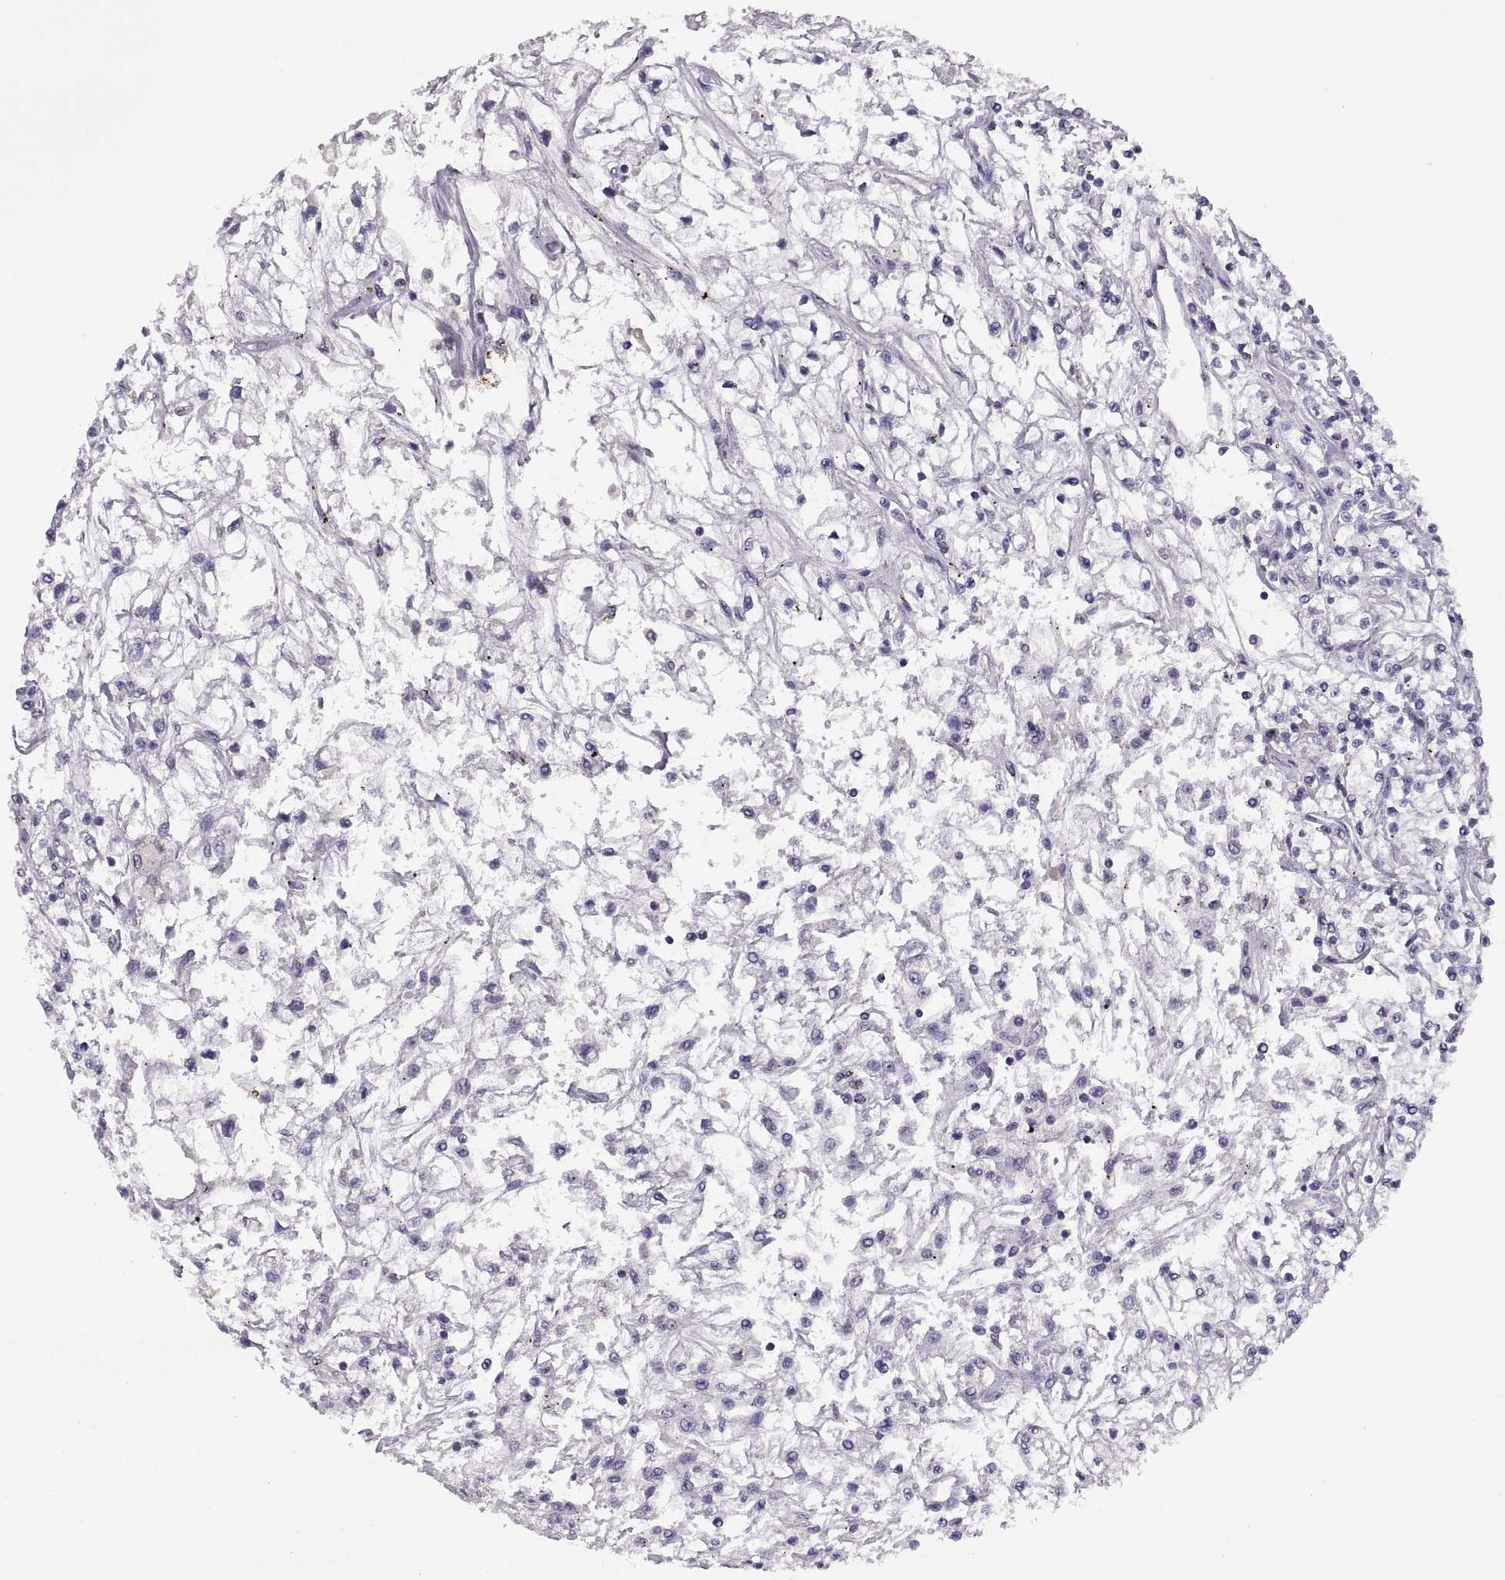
{"staining": {"intensity": "negative", "quantity": "none", "location": "none"}, "tissue": "renal cancer", "cell_type": "Tumor cells", "image_type": "cancer", "snomed": [{"axis": "morphology", "description": "Adenocarcinoma, NOS"}, {"axis": "topography", "description": "Kidney"}], "caption": "Protein analysis of renal cancer shows no significant expression in tumor cells.", "gene": "TBX19", "patient": {"sex": "female", "age": 59}}